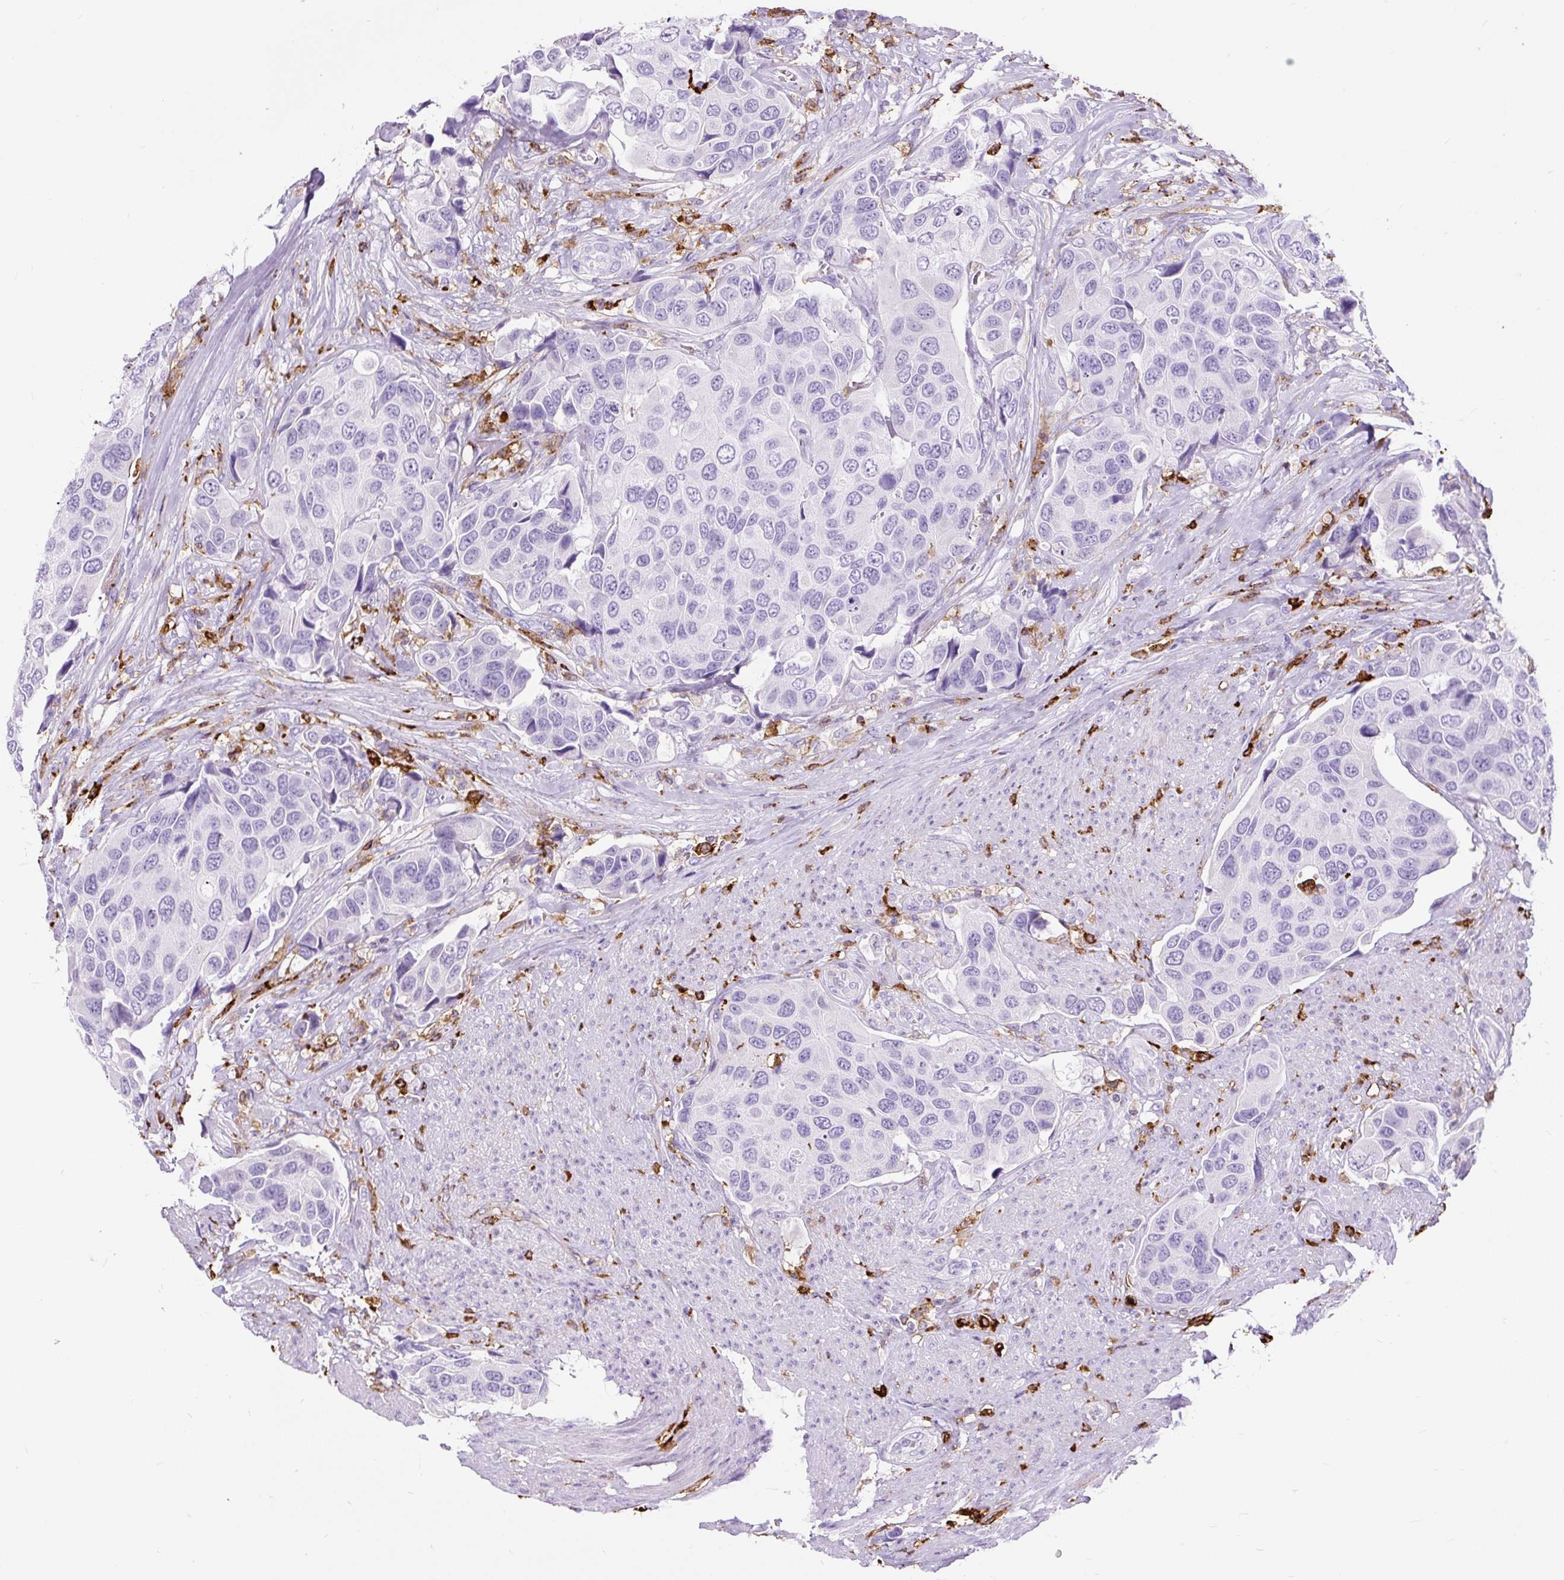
{"staining": {"intensity": "negative", "quantity": "none", "location": "none"}, "tissue": "urothelial cancer", "cell_type": "Tumor cells", "image_type": "cancer", "snomed": [{"axis": "morphology", "description": "Urothelial carcinoma, High grade"}, {"axis": "topography", "description": "Urinary bladder"}], "caption": "A micrograph of human urothelial cancer is negative for staining in tumor cells. (DAB immunohistochemistry with hematoxylin counter stain).", "gene": "HLA-DRA", "patient": {"sex": "male", "age": 74}}